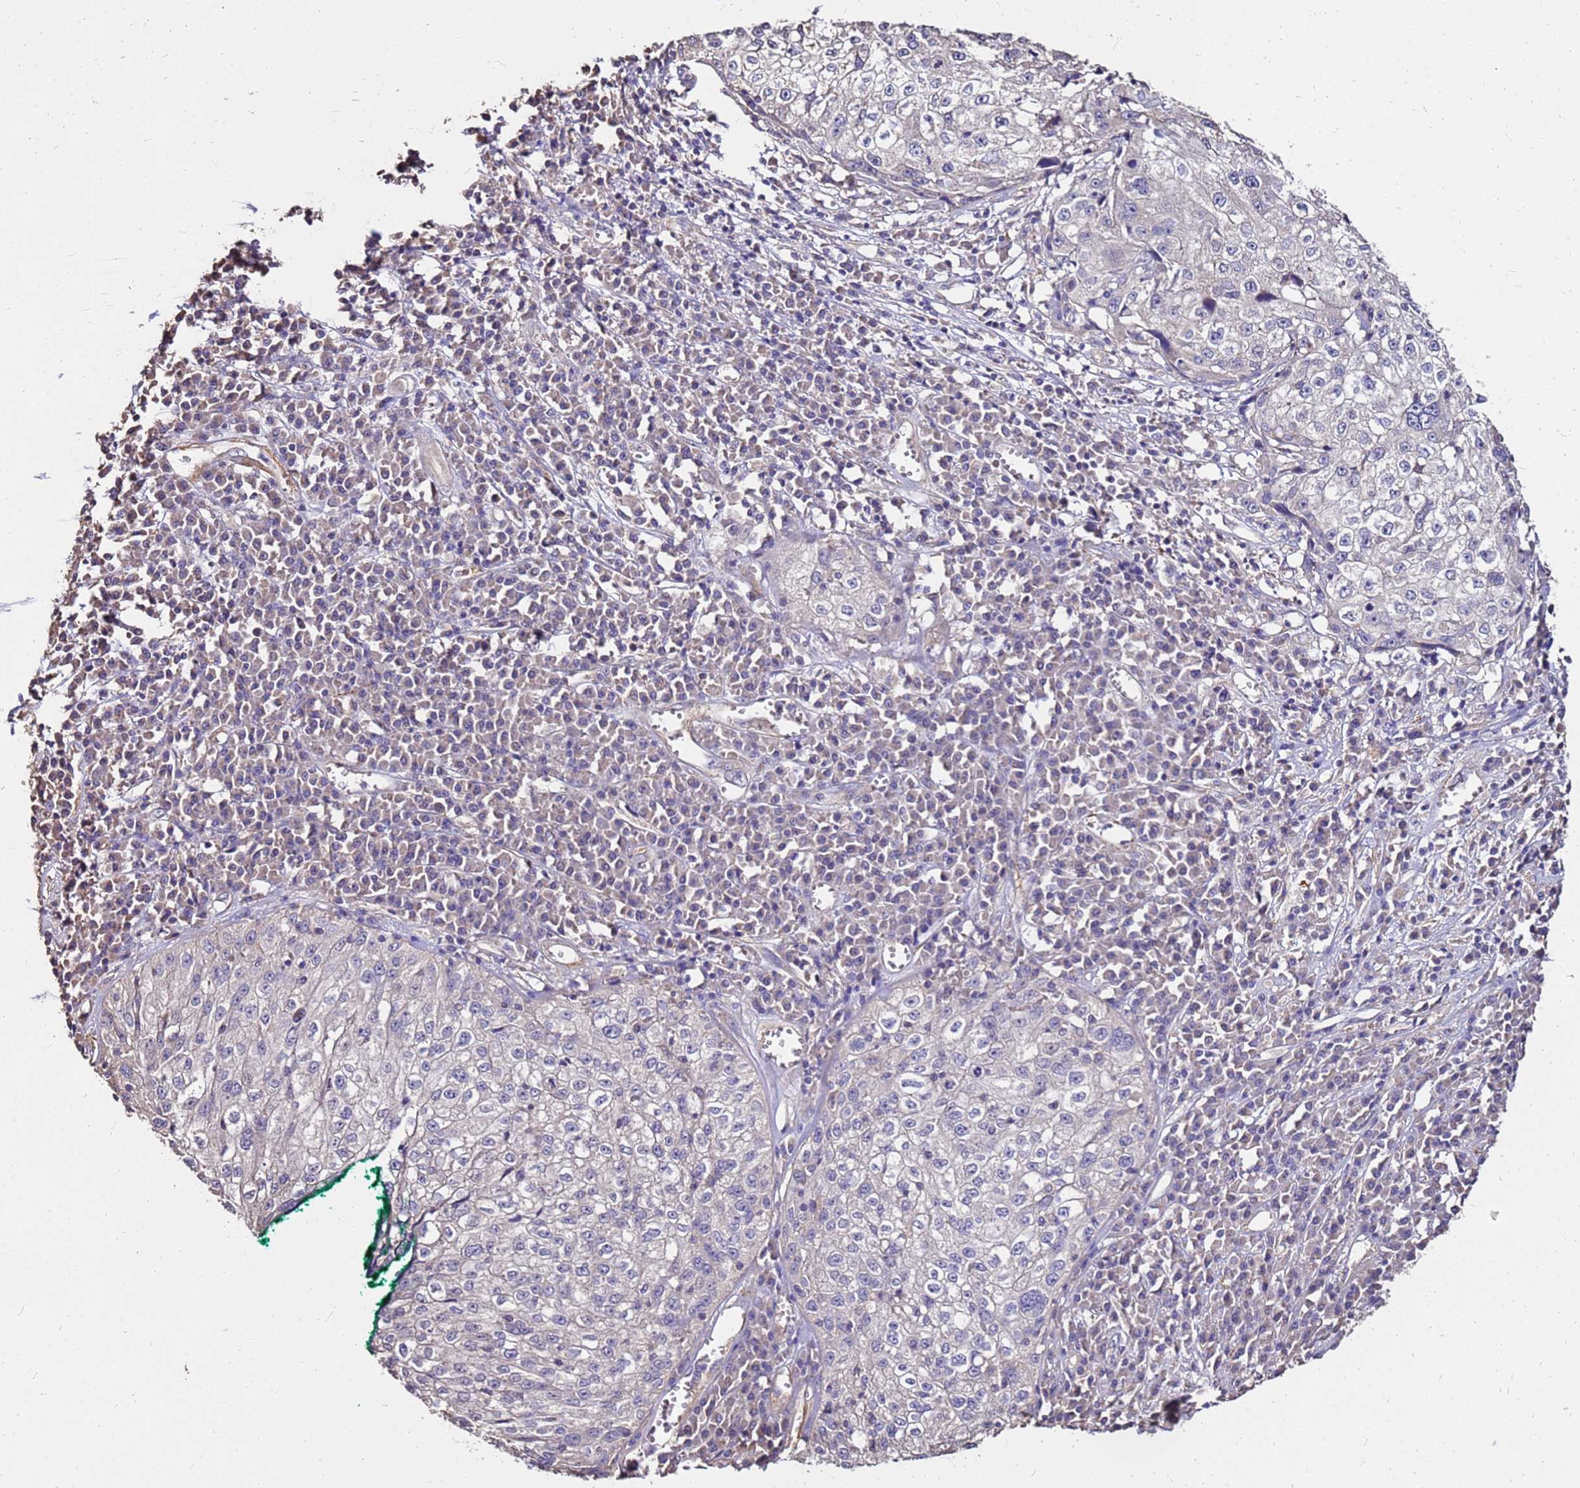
{"staining": {"intensity": "negative", "quantity": "none", "location": "none"}, "tissue": "cervical cancer", "cell_type": "Tumor cells", "image_type": "cancer", "snomed": [{"axis": "morphology", "description": "Squamous cell carcinoma, NOS"}, {"axis": "topography", "description": "Cervix"}], "caption": "Immunohistochemical staining of squamous cell carcinoma (cervical) displays no significant staining in tumor cells.", "gene": "EXD3", "patient": {"sex": "female", "age": 57}}